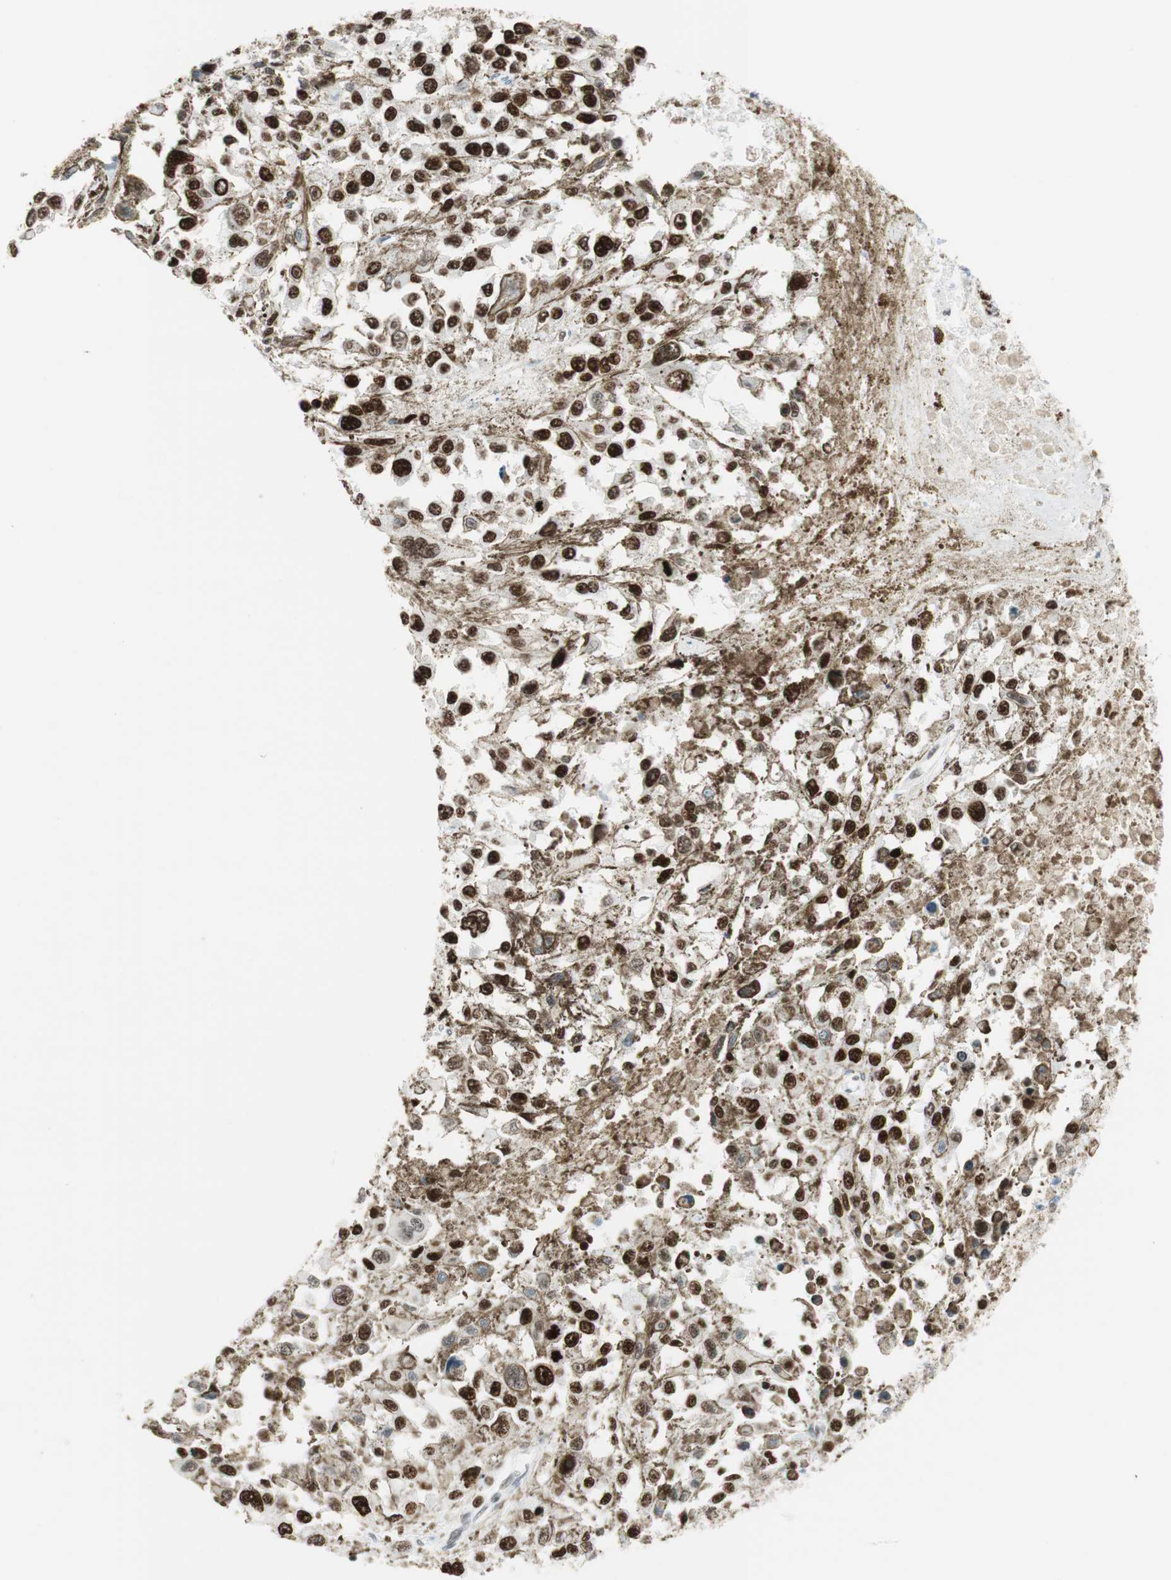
{"staining": {"intensity": "strong", "quantity": ">75%", "location": "nuclear"}, "tissue": "melanoma", "cell_type": "Tumor cells", "image_type": "cancer", "snomed": [{"axis": "morphology", "description": "Malignant melanoma, Metastatic site"}, {"axis": "topography", "description": "Lymph node"}], "caption": "This image exhibits immunohistochemistry (IHC) staining of malignant melanoma (metastatic site), with high strong nuclear expression in approximately >75% of tumor cells.", "gene": "EZH2", "patient": {"sex": "male", "age": 59}}